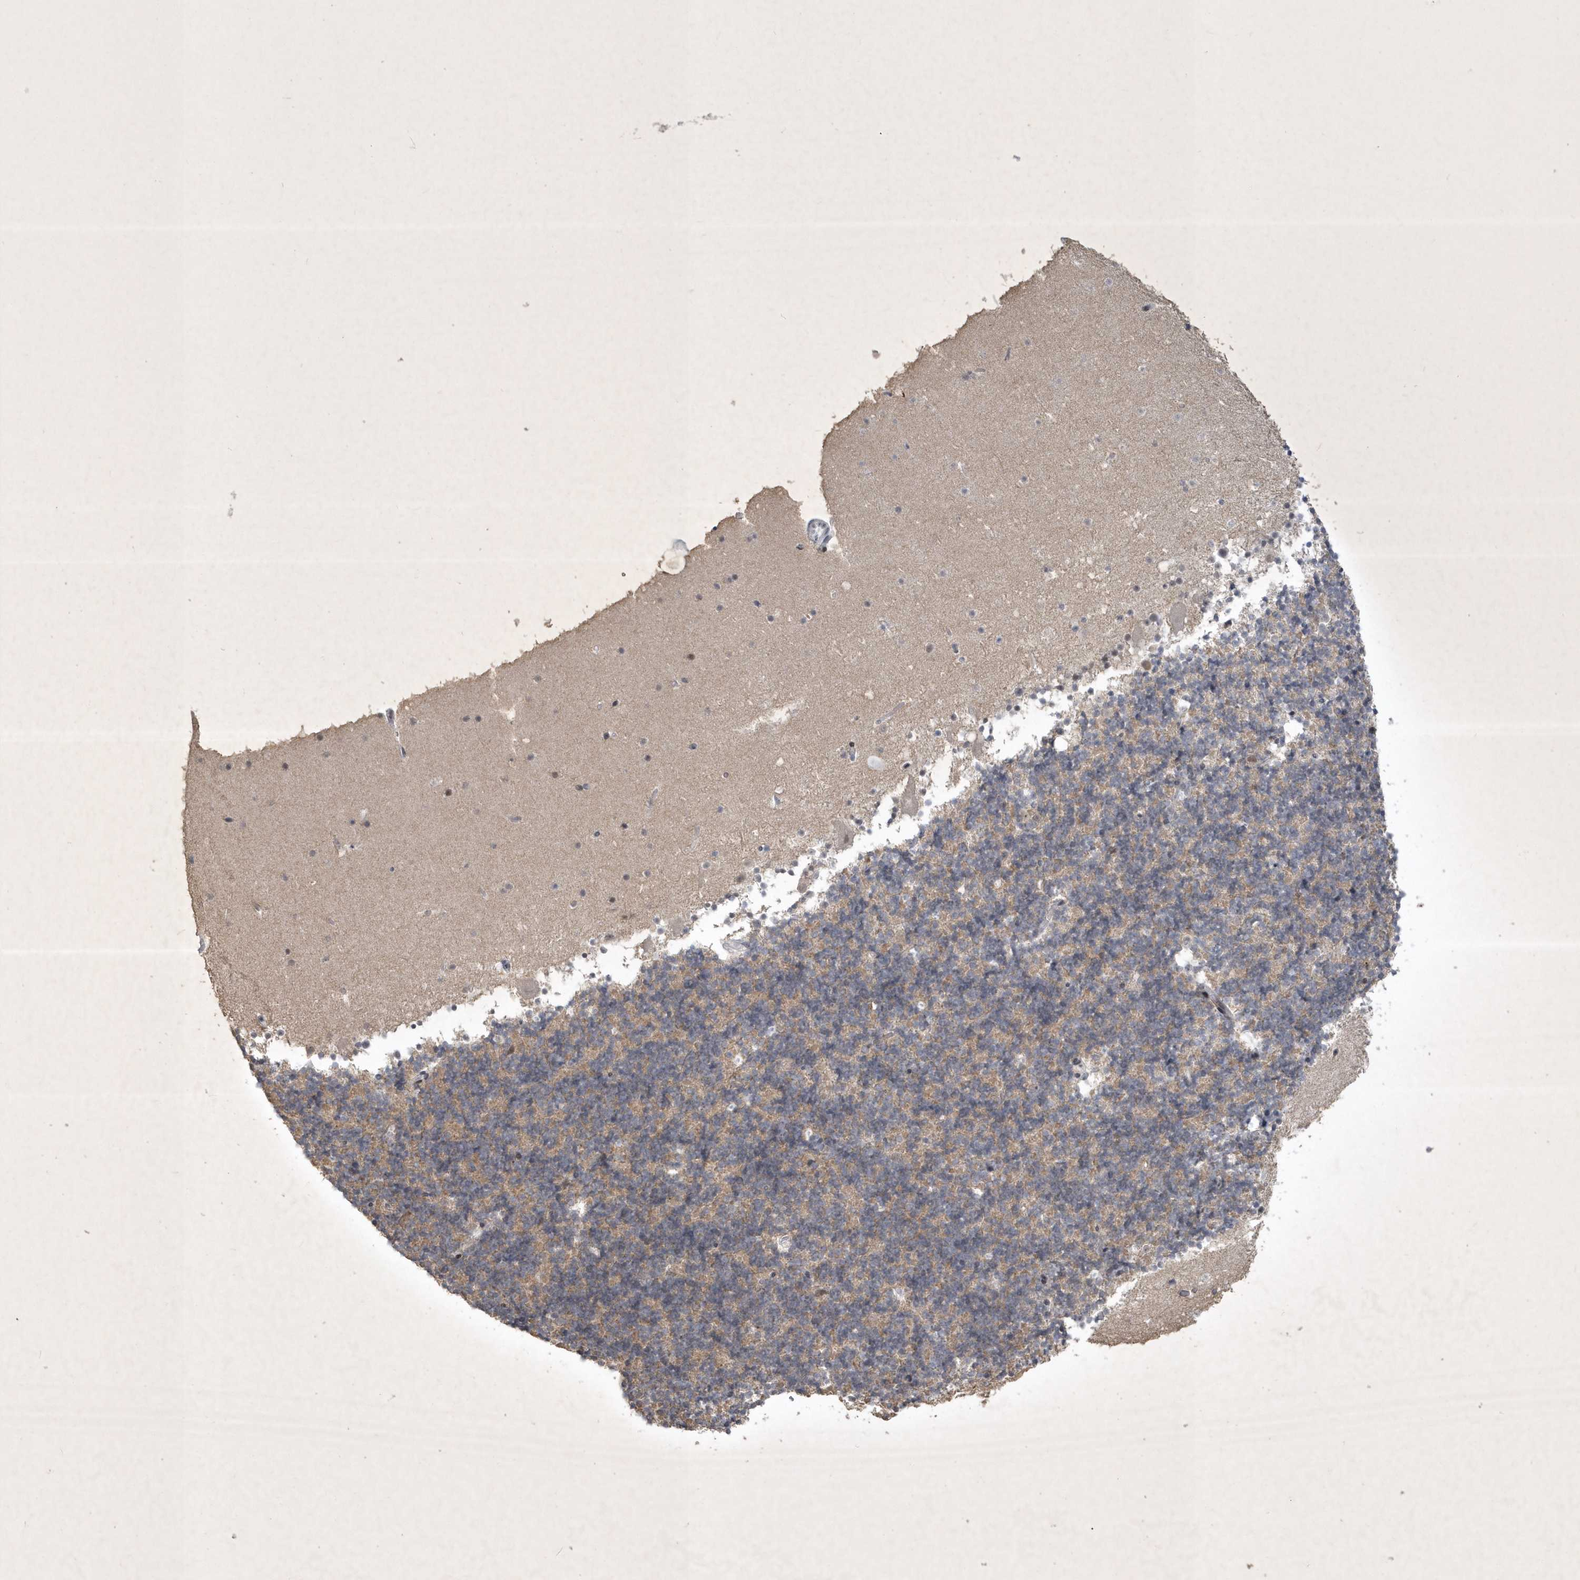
{"staining": {"intensity": "weak", "quantity": ">75%", "location": "cytoplasmic/membranous"}, "tissue": "cerebellum", "cell_type": "Cells in granular layer", "image_type": "normal", "snomed": [{"axis": "morphology", "description": "Normal tissue, NOS"}, {"axis": "topography", "description": "Cerebellum"}], "caption": "Protein analysis of unremarkable cerebellum demonstrates weak cytoplasmic/membranous expression in about >75% of cells in granular layer.", "gene": "ZBTB9", "patient": {"sex": "male", "age": 57}}